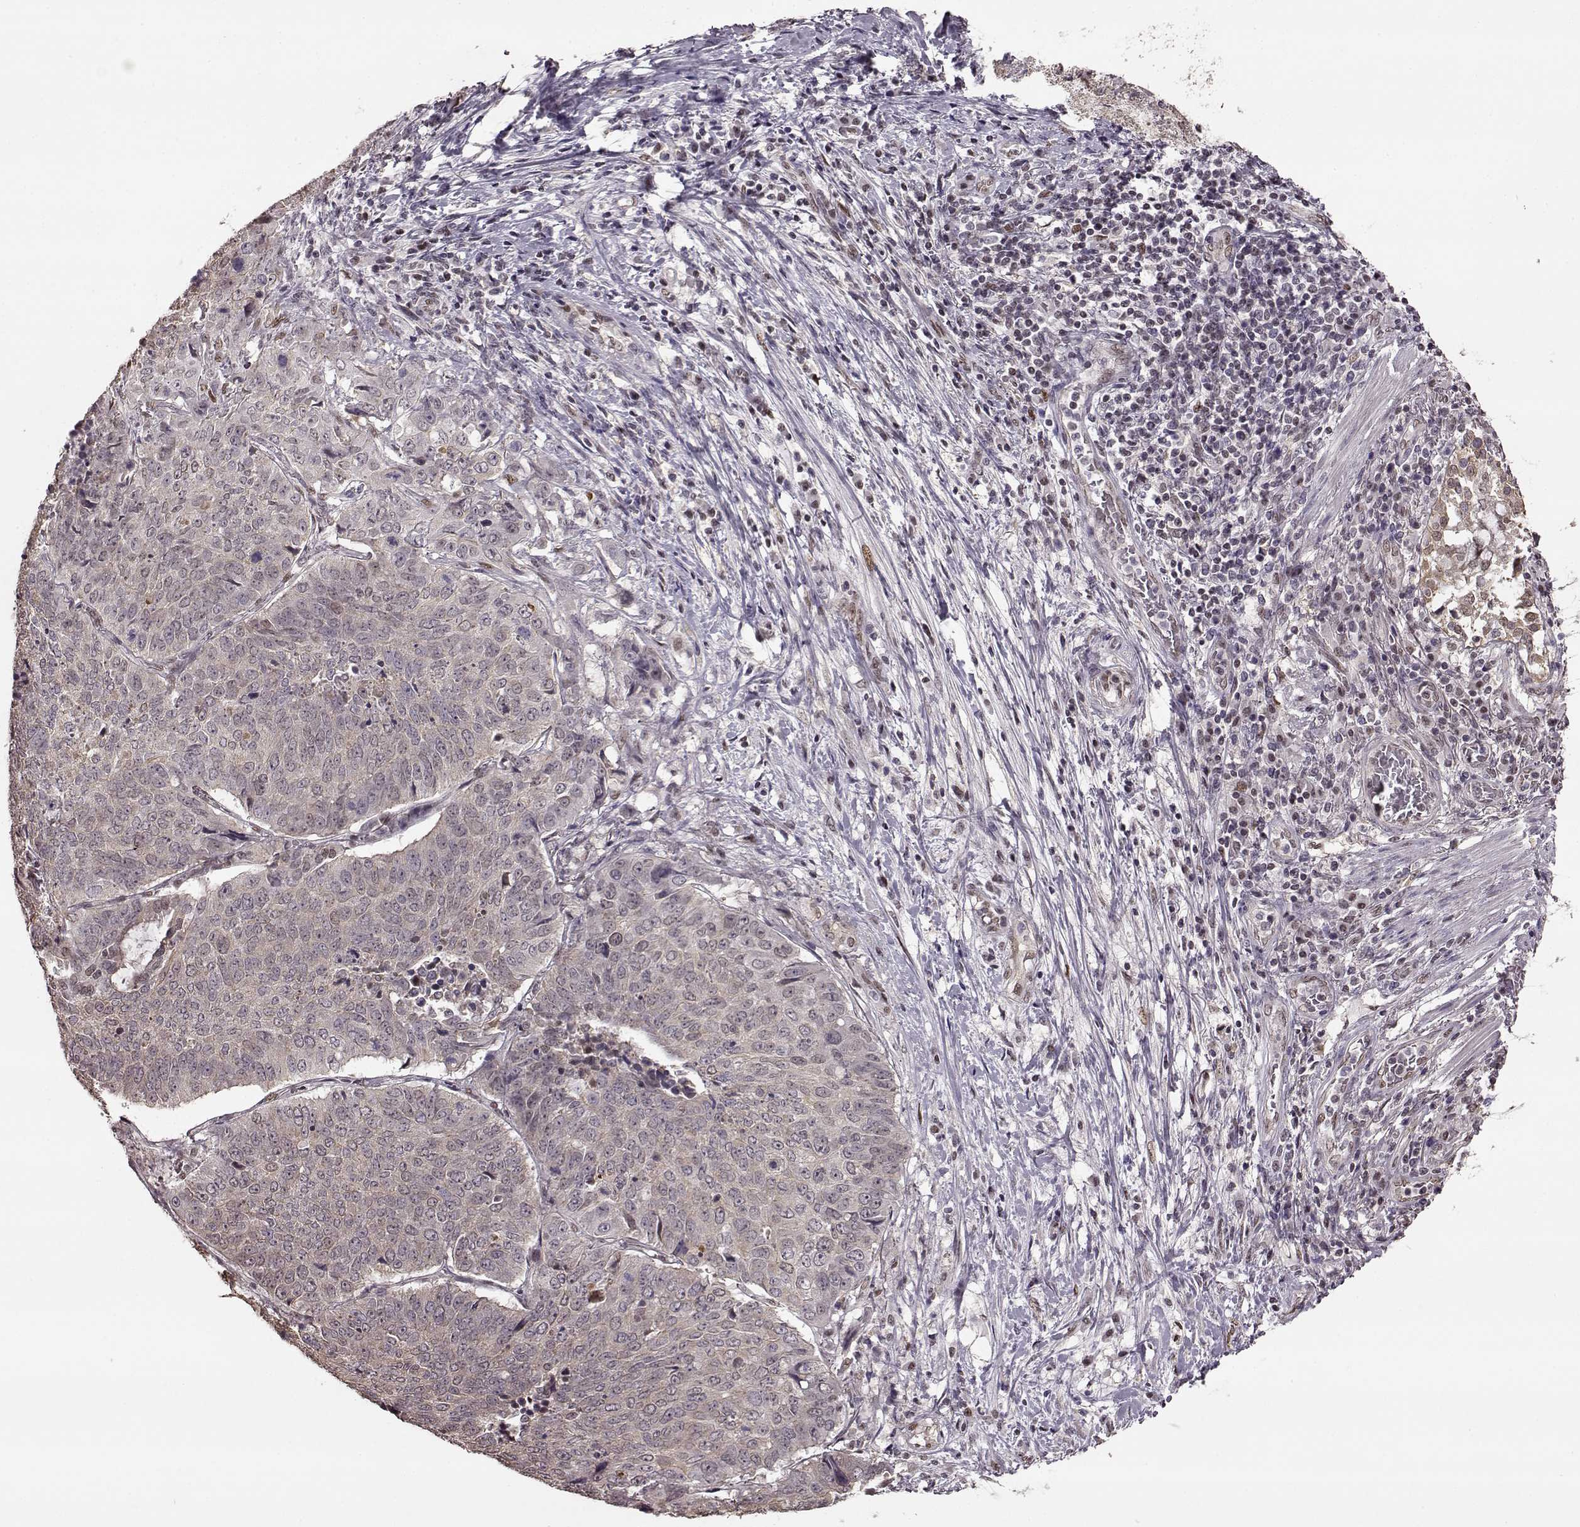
{"staining": {"intensity": "weak", "quantity": ">75%", "location": "cytoplasmic/membranous"}, "tissue": "lung cancer", "cell_type": "Tumor cells", "image_type": "cancer", "snomed": [{"axis": "morphology", "description": "Normal tissue, NOS"}, {"axis": "morphology", "description": "Squamous cell carcinoma, NOS"}, {"axis": "topography", "description": "Bronchus"}, {"axis": "topography", "description": "Lung"}], "caption": "DAB (3,3'-diaminobenzidine) immunohistochemical staining of lung squamous cell carcinoma exhibits weak cytoplasmic/membranous protein staining in approximately >75% of tumor cells.", "gene": "FTO", "patient": {"sex": "male", "age": 64}}